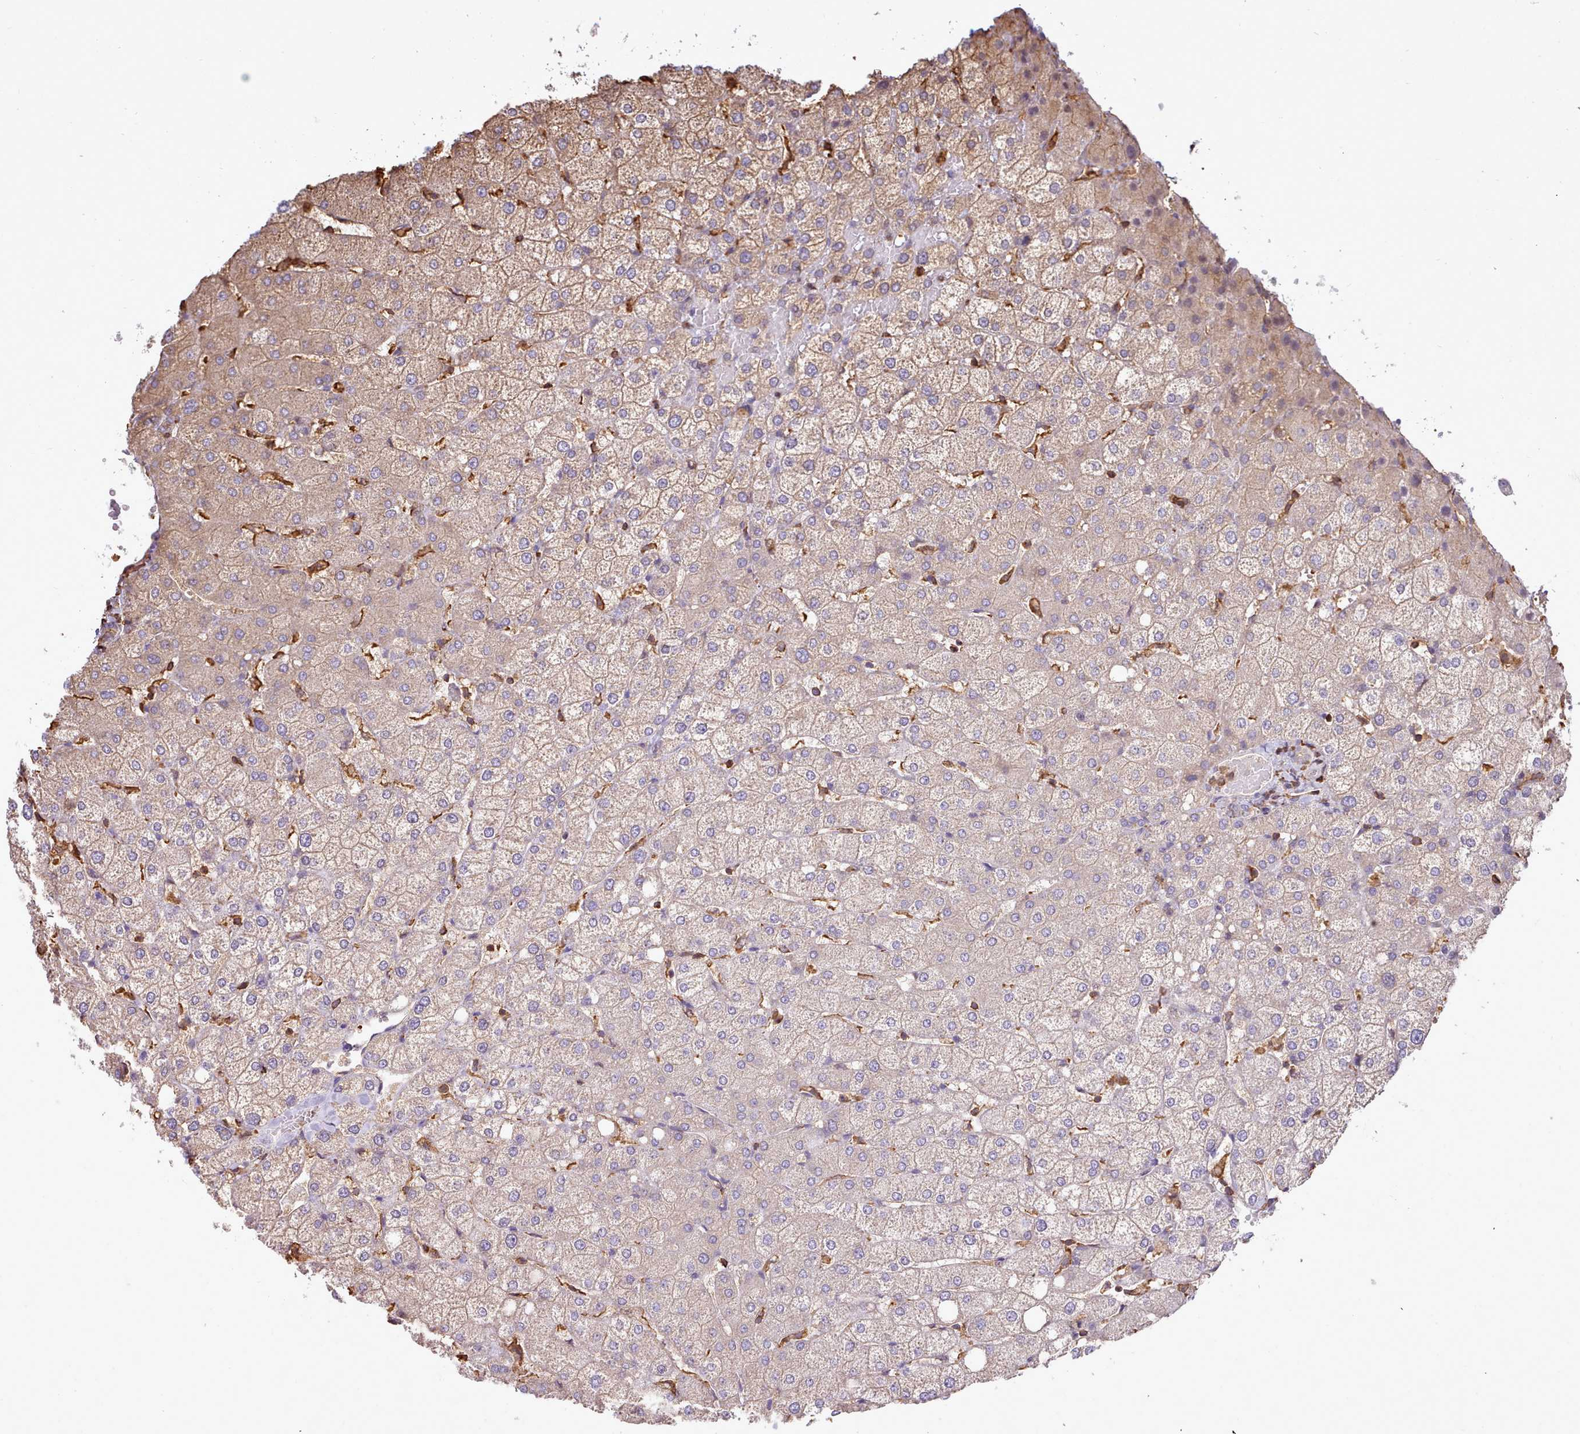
{"staining": {"intensity": "weak", "quantity": "25%-75%", "location": "cytoplasmic/membranous"}, "tissue": "liver", "cell_type": "Cholangiocytes", "image_type": "normal", "snomed": [{"axis": "morphology", "description": "Normal tissue, NOS"}, {"axis": "topography", "description": "Liver"}], "caption": "A brown stain labels weak cytoplasmic/membranous staining of a protein in cholangiocytes of unremarkable liver. The protein of interest is stained brown, and the nuclei are stained in blue (DAB IHC with brightfield microscopy, high magnification).", "gene": "CAPZA1", "patient": {"sex": "female", "age": 54}}